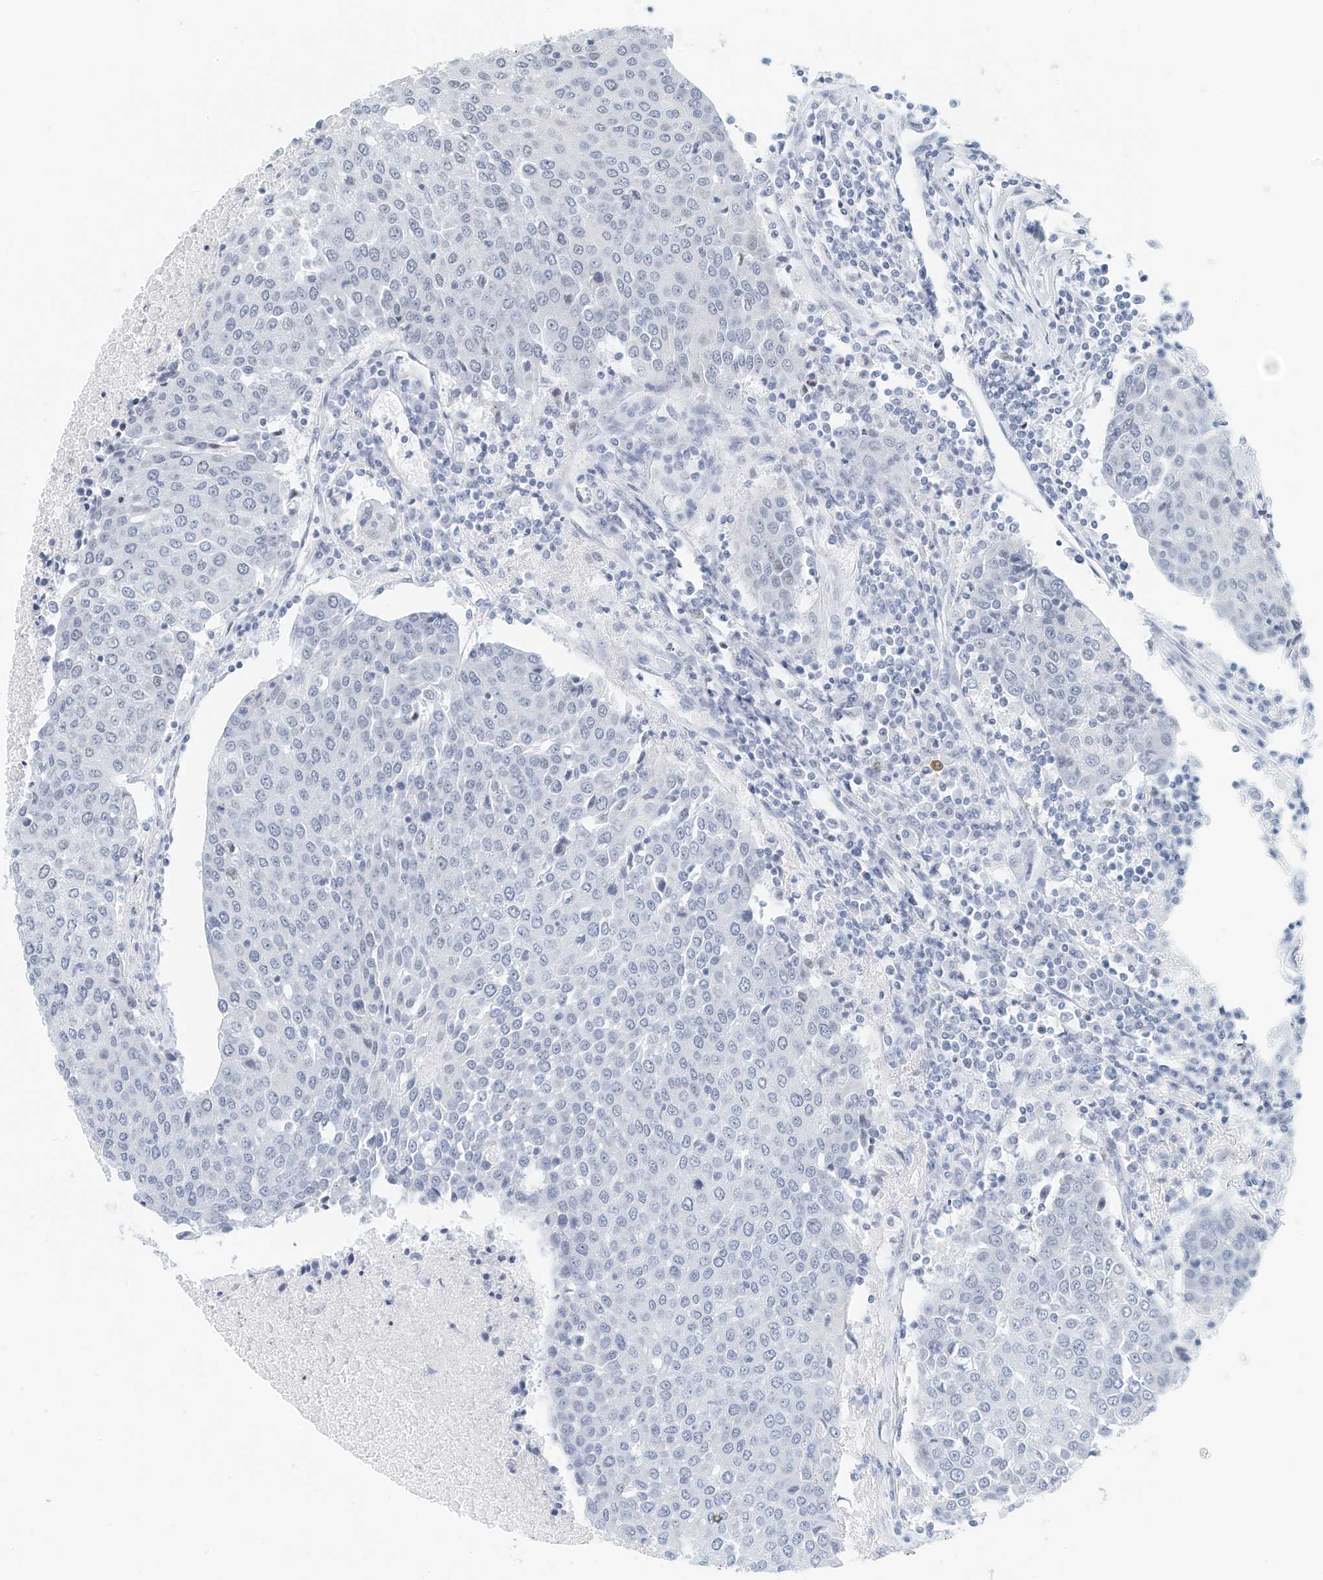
{"staining": {"intensity": "negative", "quantity": "none", "location": "none"}, "tissue": "urothelial cancer", "cell_type": "Tumor cells", "image_type": "cancer", "snomed": [{"axis": "morphology", "description": "Urothelial carcinoma, High grade"}, {"axis": "topography", "description": "Urinary bladder"}], "caption": "This is an IHC photomicrograph of human high-grade urothelial carcinoma. There is no staining in tumor cells.", "gene": "ARHGAP28", "patient": {"sex": "female", "age": 85}}